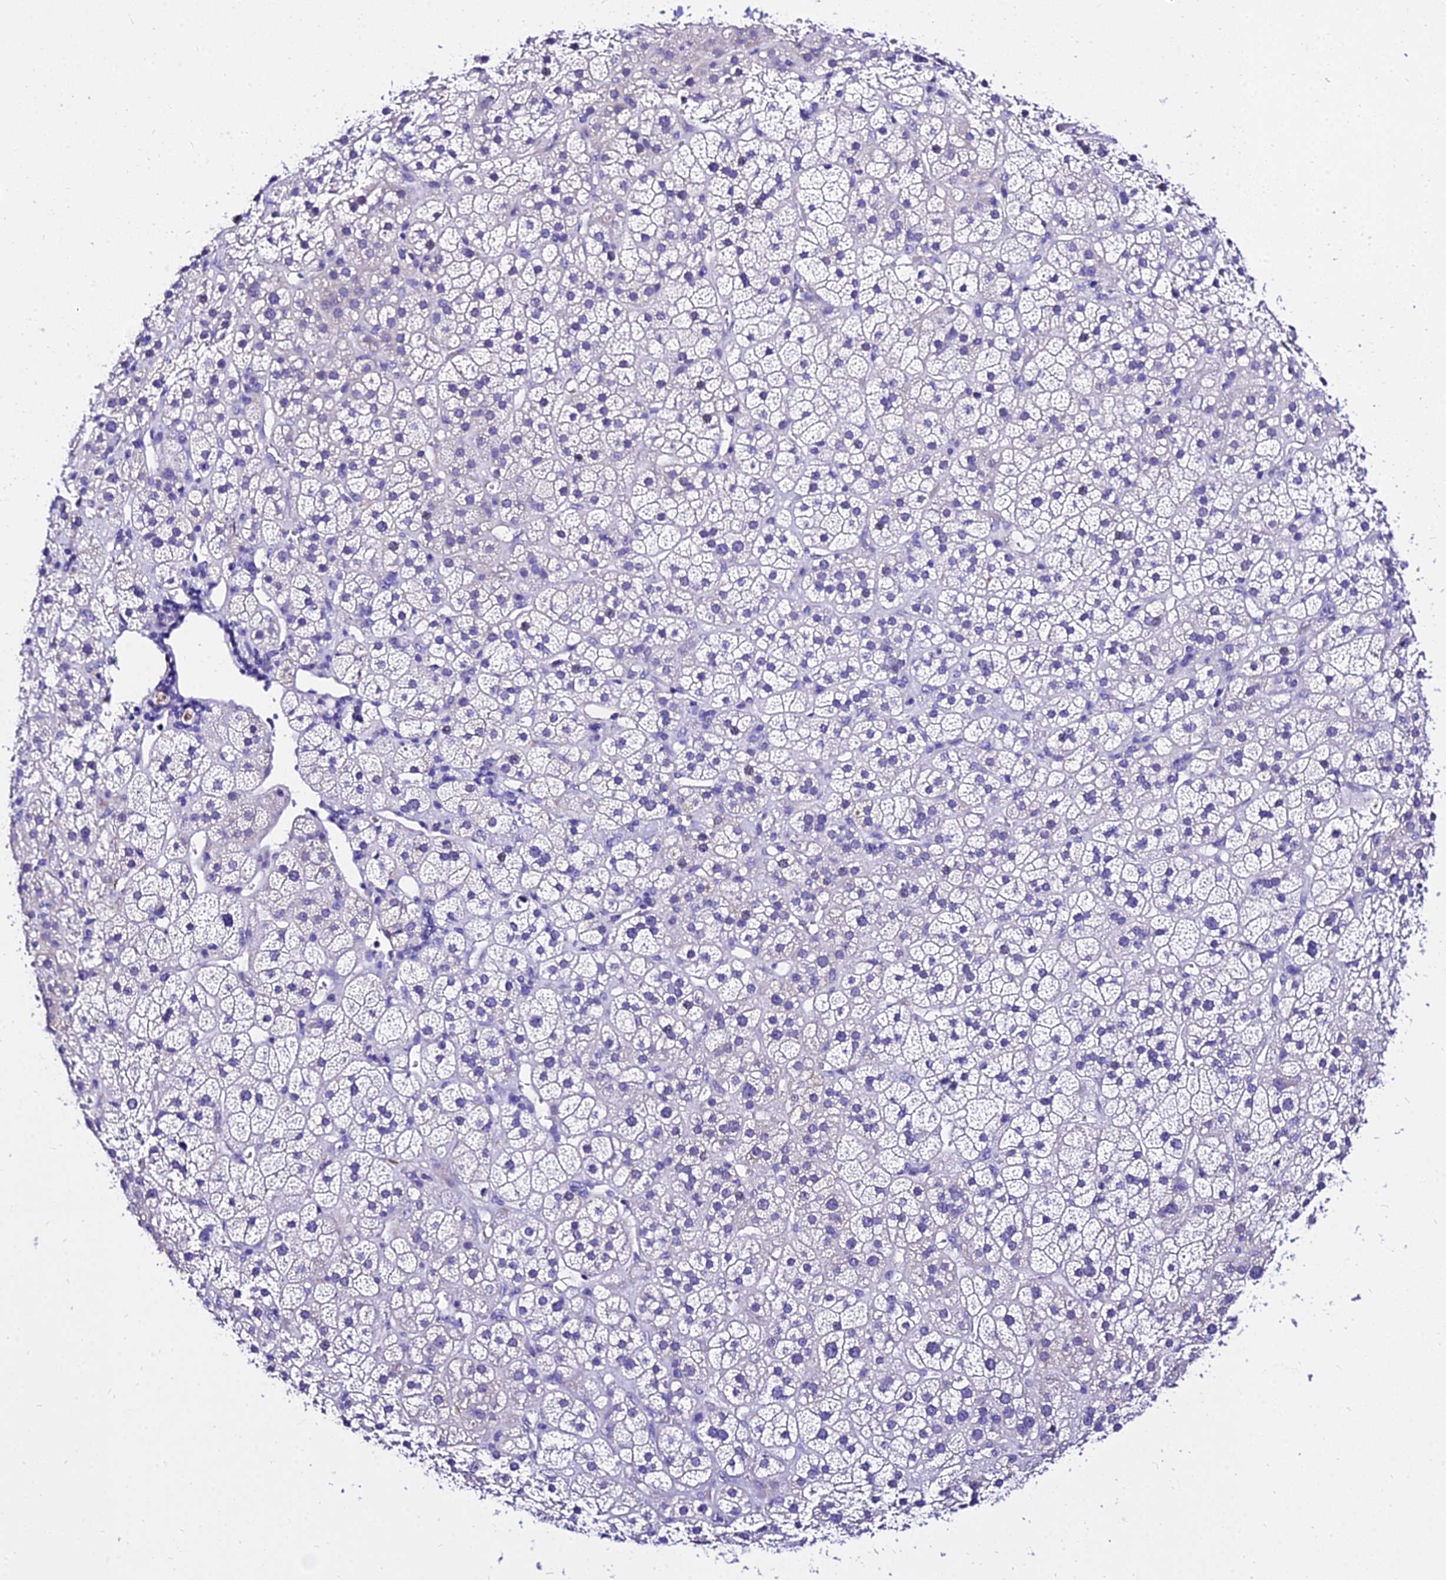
{"staining": {"intensity": "negative", "quantity": "none", "location": "none"}, "tissue": "adrenal gland", "cell_type": "Glandular cells", "image_type": "normal", "snomed": [{"axis": "morphology", "description": "Normal tissue, NOS"}, {"axis": "topography", "description": "Adrenal gland"}], "caption": "Glandular cells are negative for brown protein staining in unremarkable adrenal gland. Brightfield microscopy of IHC stained with DAB (brown) and hematoxylin (blue), captured at high magnification.", "gene": "DEFB106A", "patient": {"sex": "female", "age": 70}}